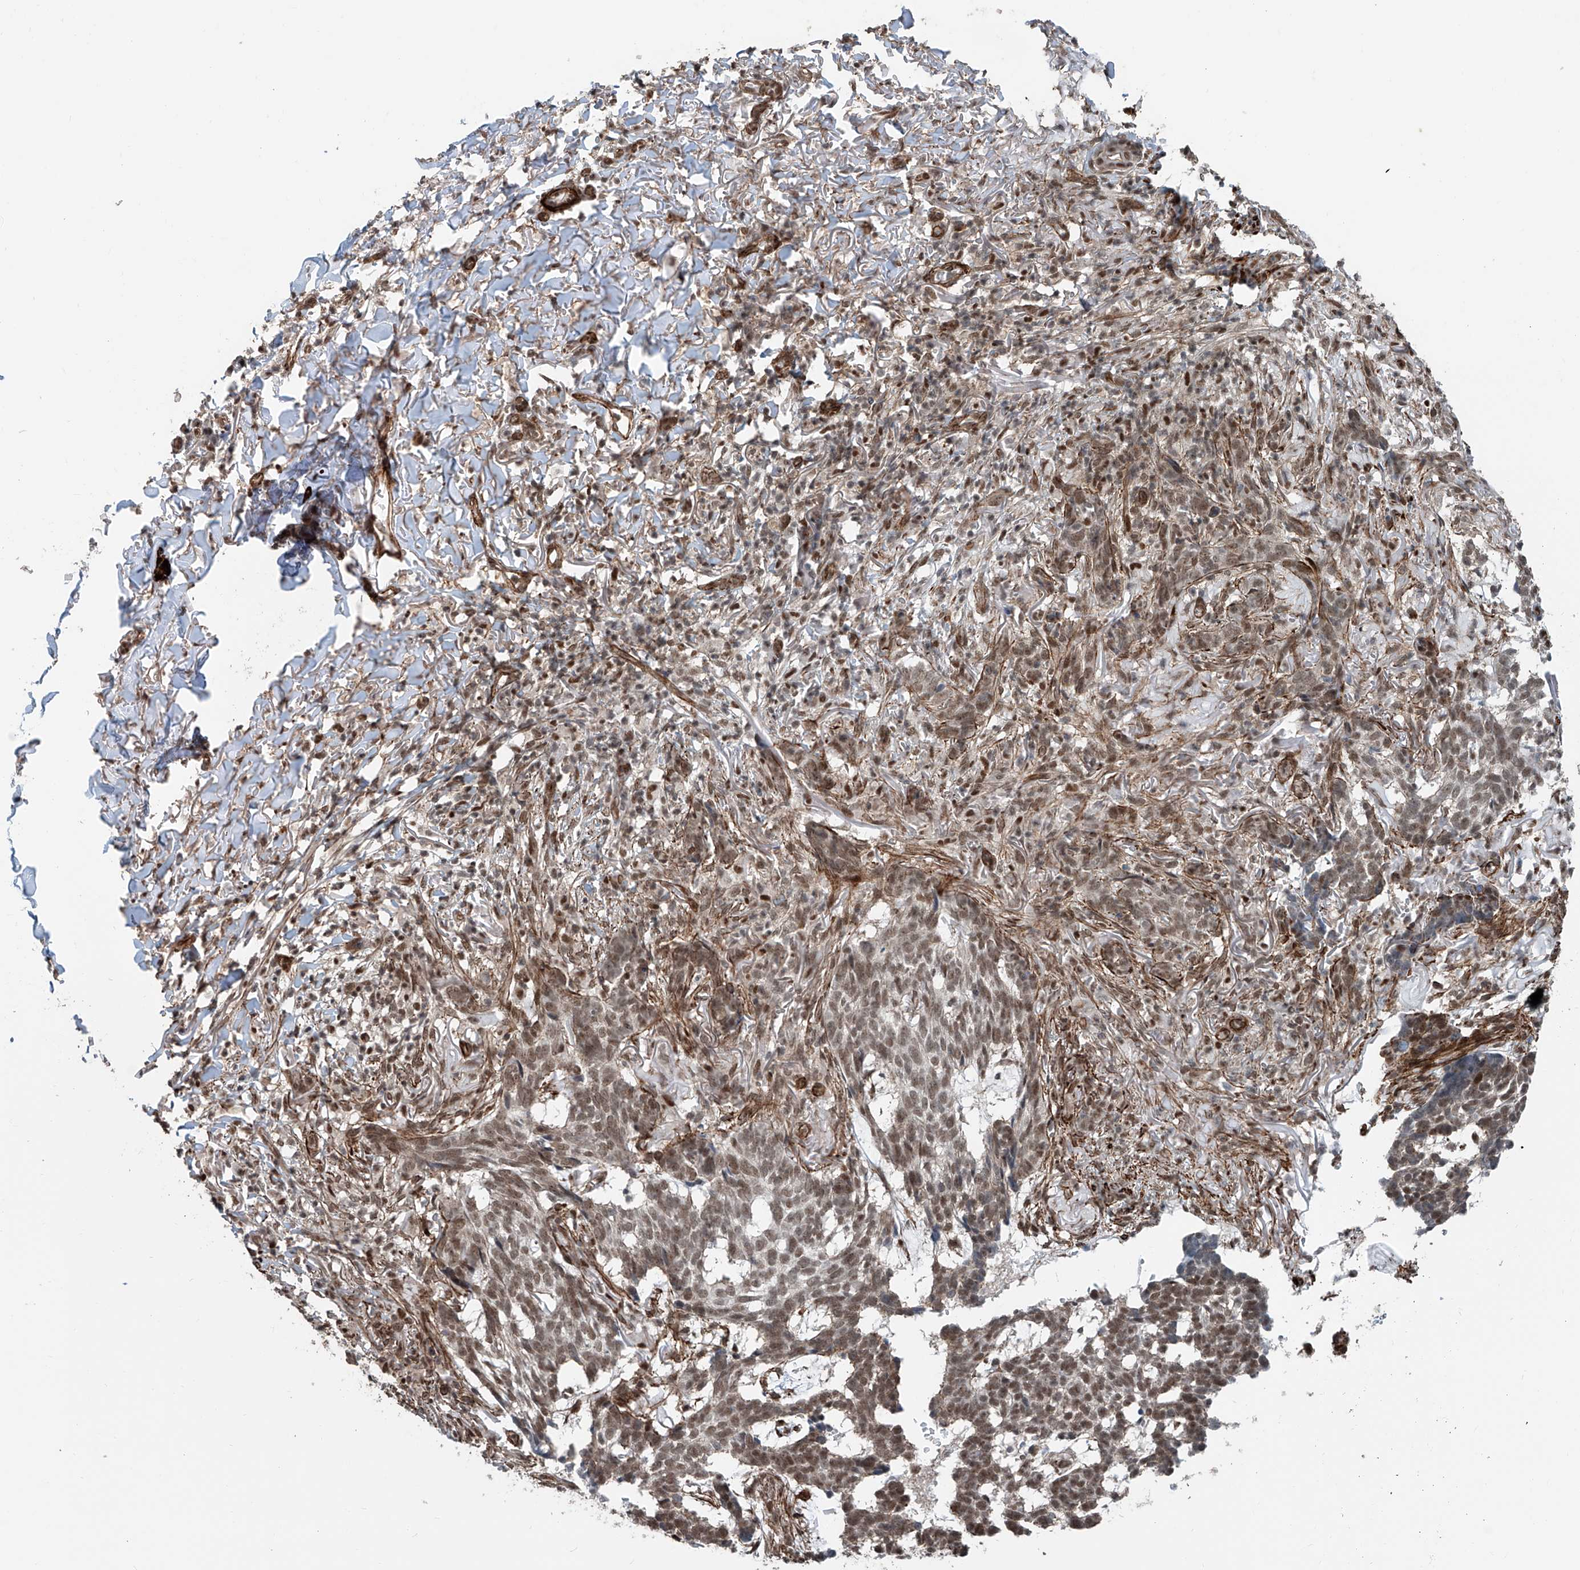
{"staining": {"intensity": "weak", "quantity": ">75%", "location": "nuclear"}, "tissue": "skin cancer", "cell_type": "Tumor cells", "image_type": "cancer", "snomed": [{"axis": "morphology", "description": "Basal cell carcinoma"}, {"axis": "topography", "description": "Skin"}], "caption": "The immunohistochemical stain labels weak nuclear positivity in tumor cells of skin cancer tissue.", "gene": "SDE2", "patient": {"sex": "male", "age": 85}}